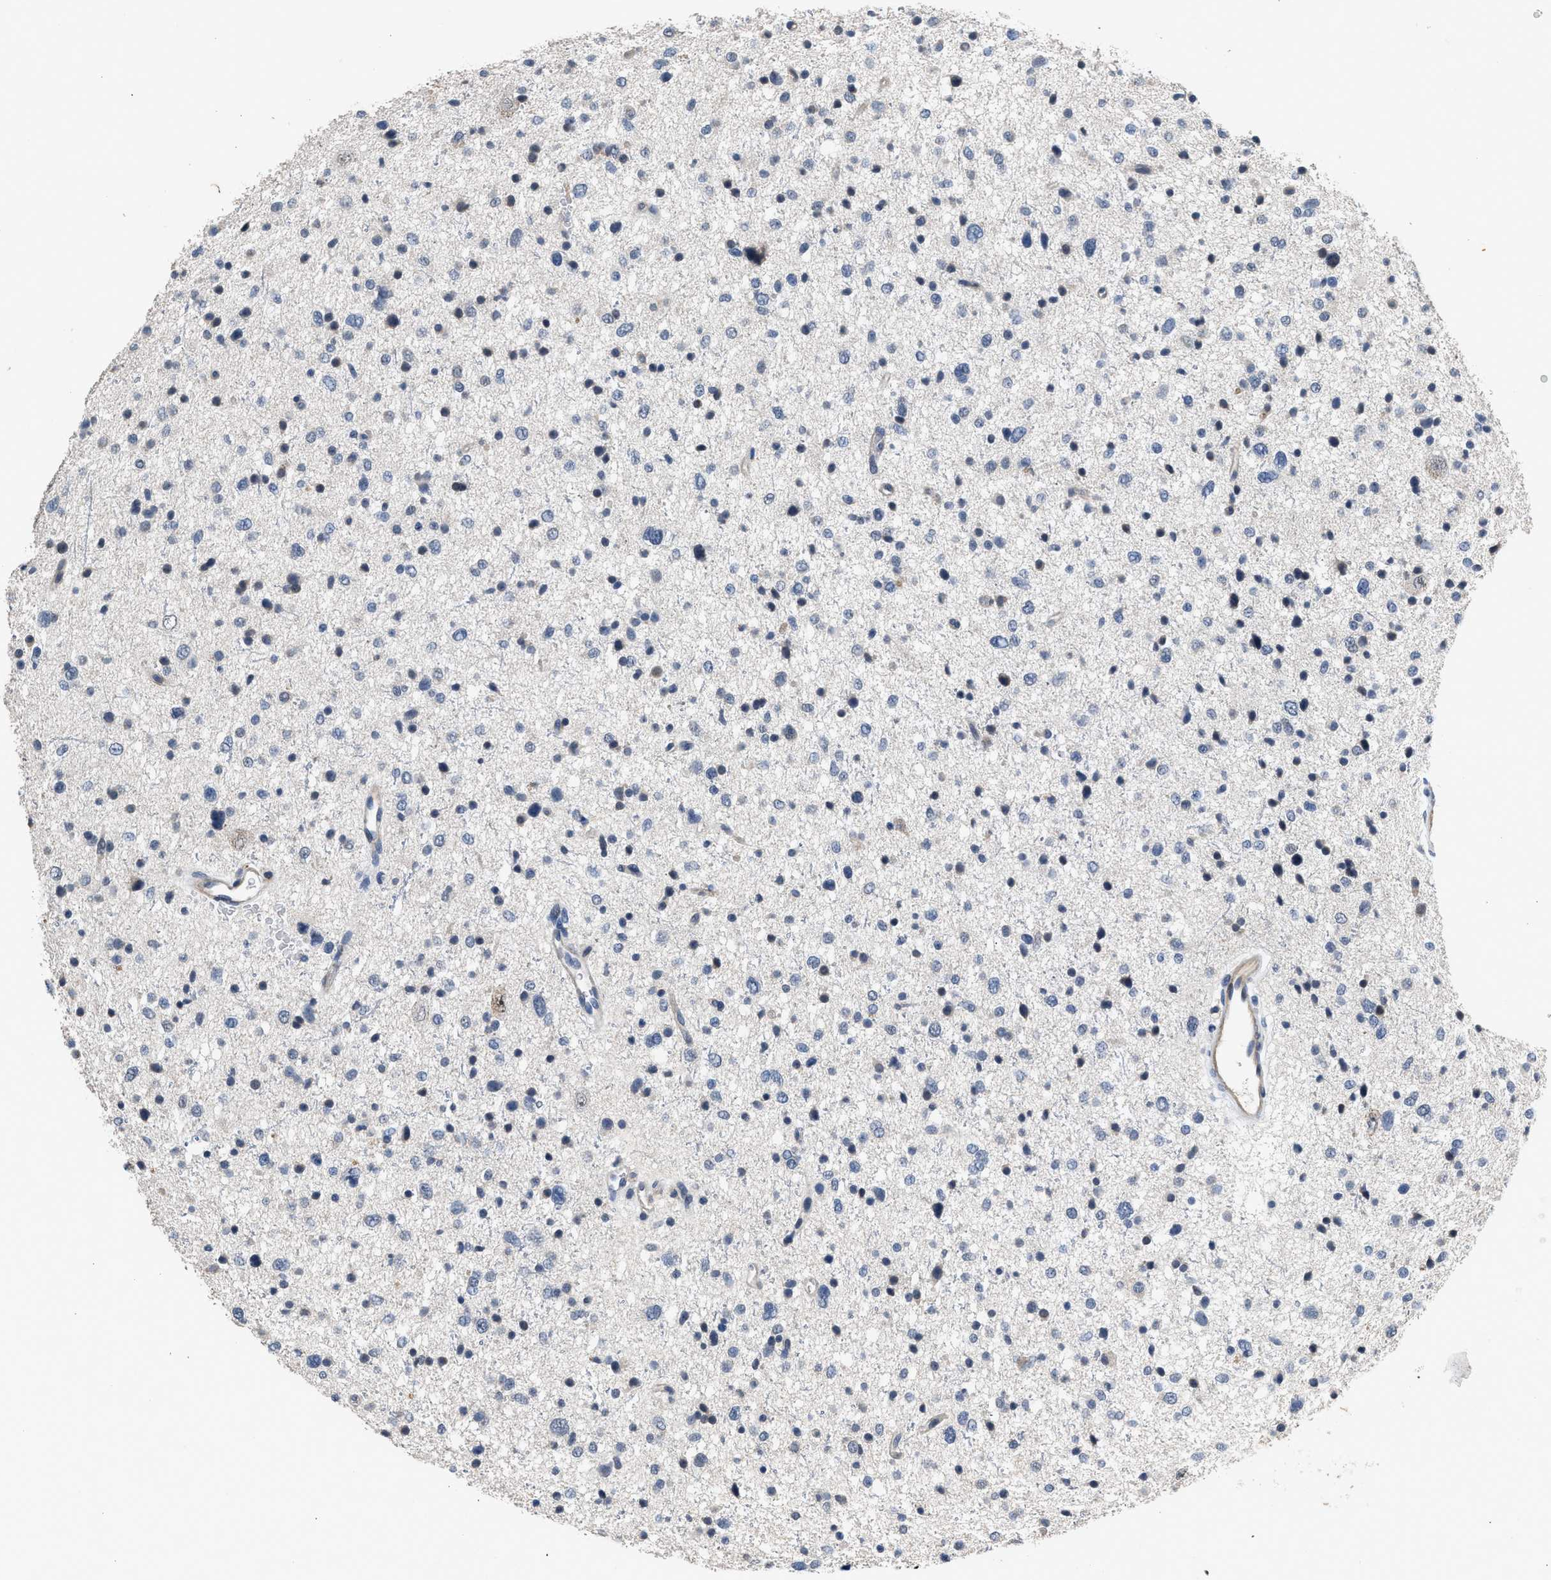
{"staining": {"intensity": "negative", "quantity": "none", "location": "none"}, "tissue": "glioma", "cell_type": "Tumor cells", "image_type": "cancer", "snomed": [{"axis": "morphology", "description": "Glioma, malignant, Low grade"}, {"axis": "topography", "description": "Brain"}], "caption": "High magnification brightfield microscopy of low-grade glioma (malignant) stained with DAB (brown) and counterstained with hematoxylin (blue): tumor cells show no significant staining.", "gene": "CSF3R", "patient": {"sex": "female", "age": 37}}